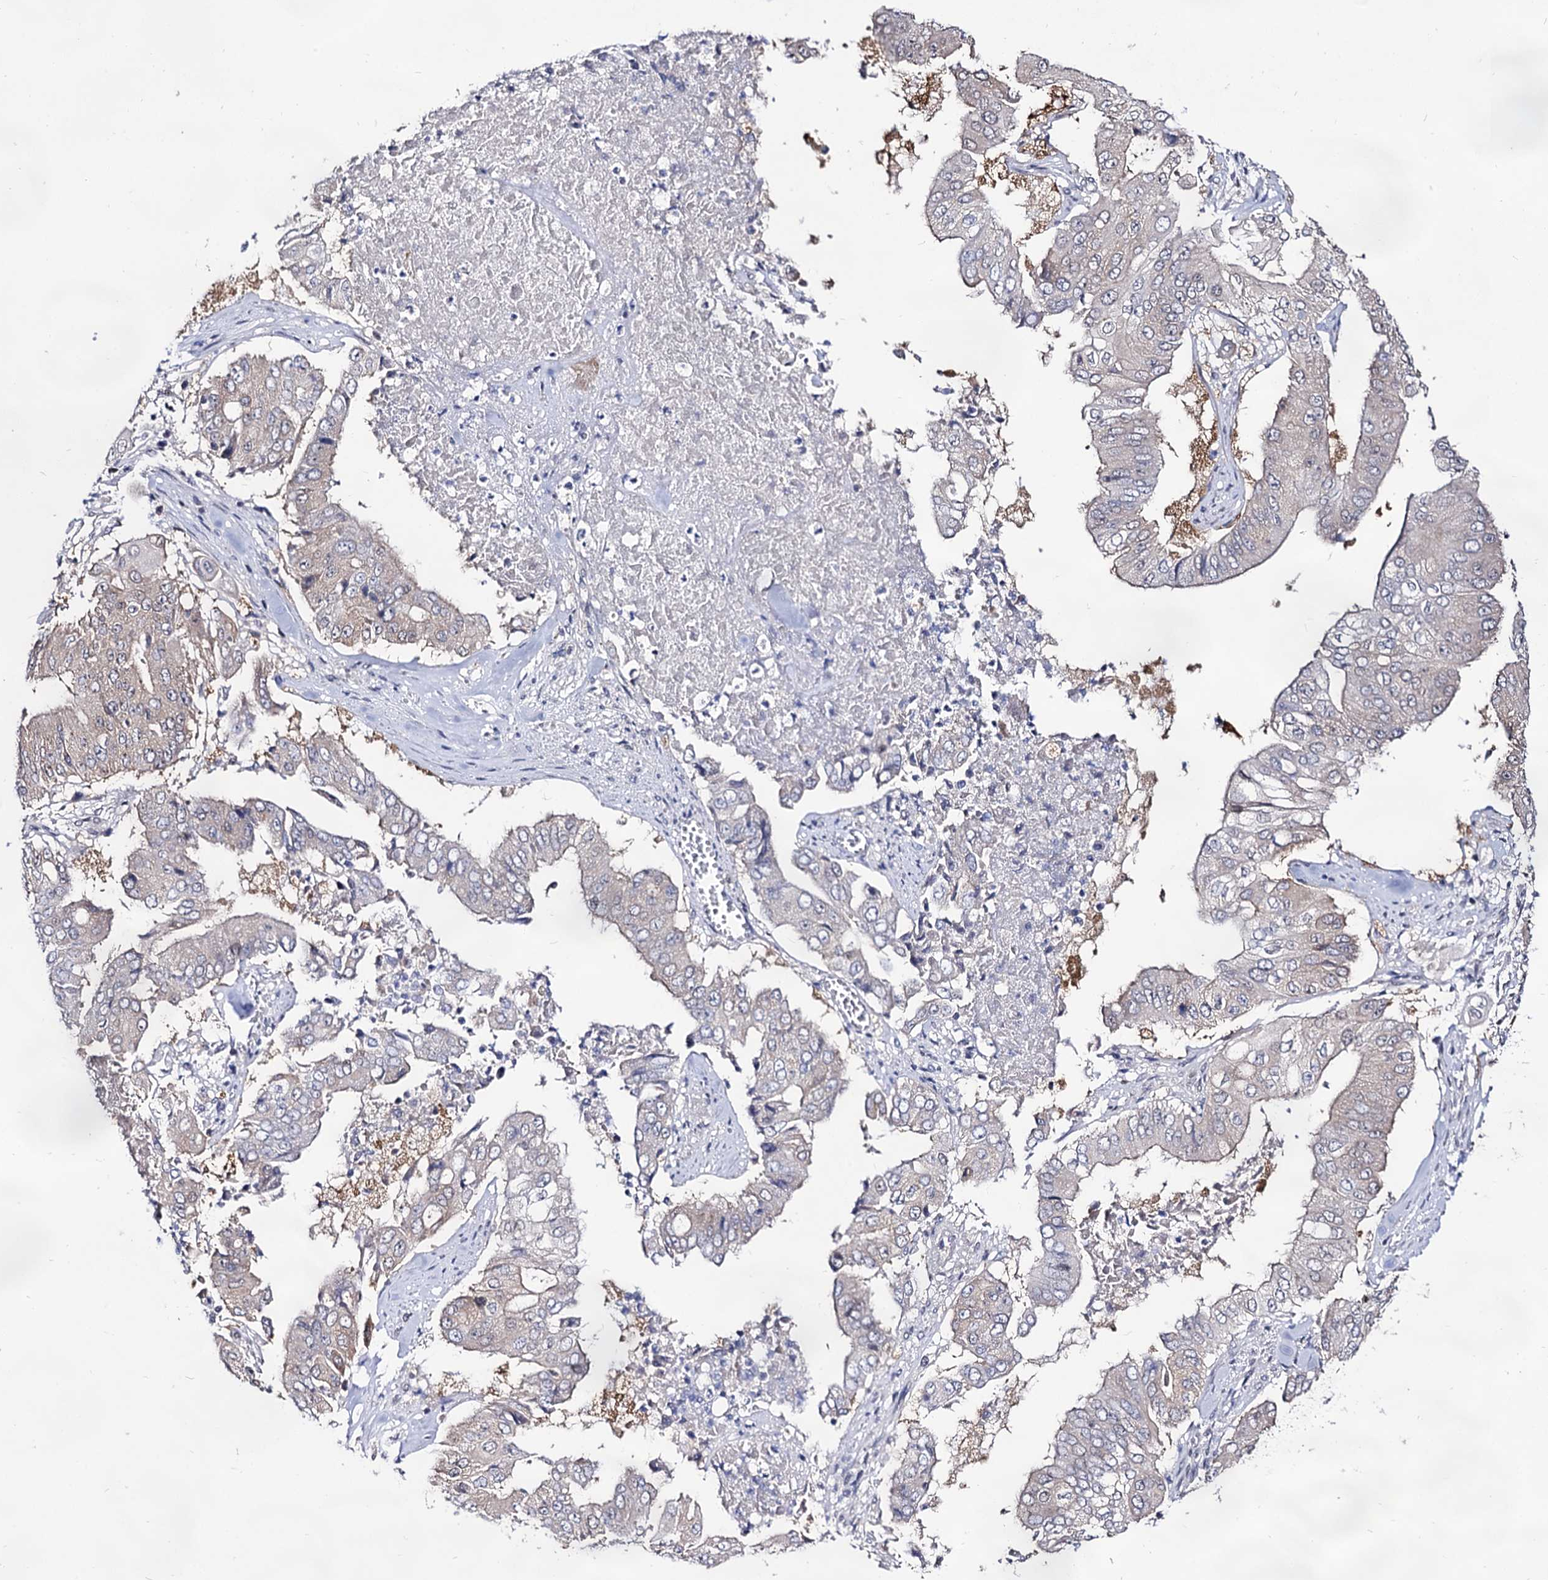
{"staining": {"intensity": "weak", "quantity": "25%-75%", "location": "cytoplasmic/membranous"}, "tissue": "pancreatic cancer", "cell_type": "Tumor cells", "image_type": "cancer", "snomed": [{"axis": "morphology", "description": "Adenocarcinoma, NOS"}, {"axis": "topography", "description": "Pancreas"}], "caption": "Brown immunohistochemical staining in pancreatic adenocarcinoma displays weak cytoplasmic/membranous positivity in about 25%-75% of tumor cells. The staining is performed using DAB (3,3'-diaminobenzidine) brown chromogen to label protein expression. The nuclei are counter-stained blue using hematoxylin.", "gene": "ARFIP2", "patient": {"sex": "female", "age": 77}}